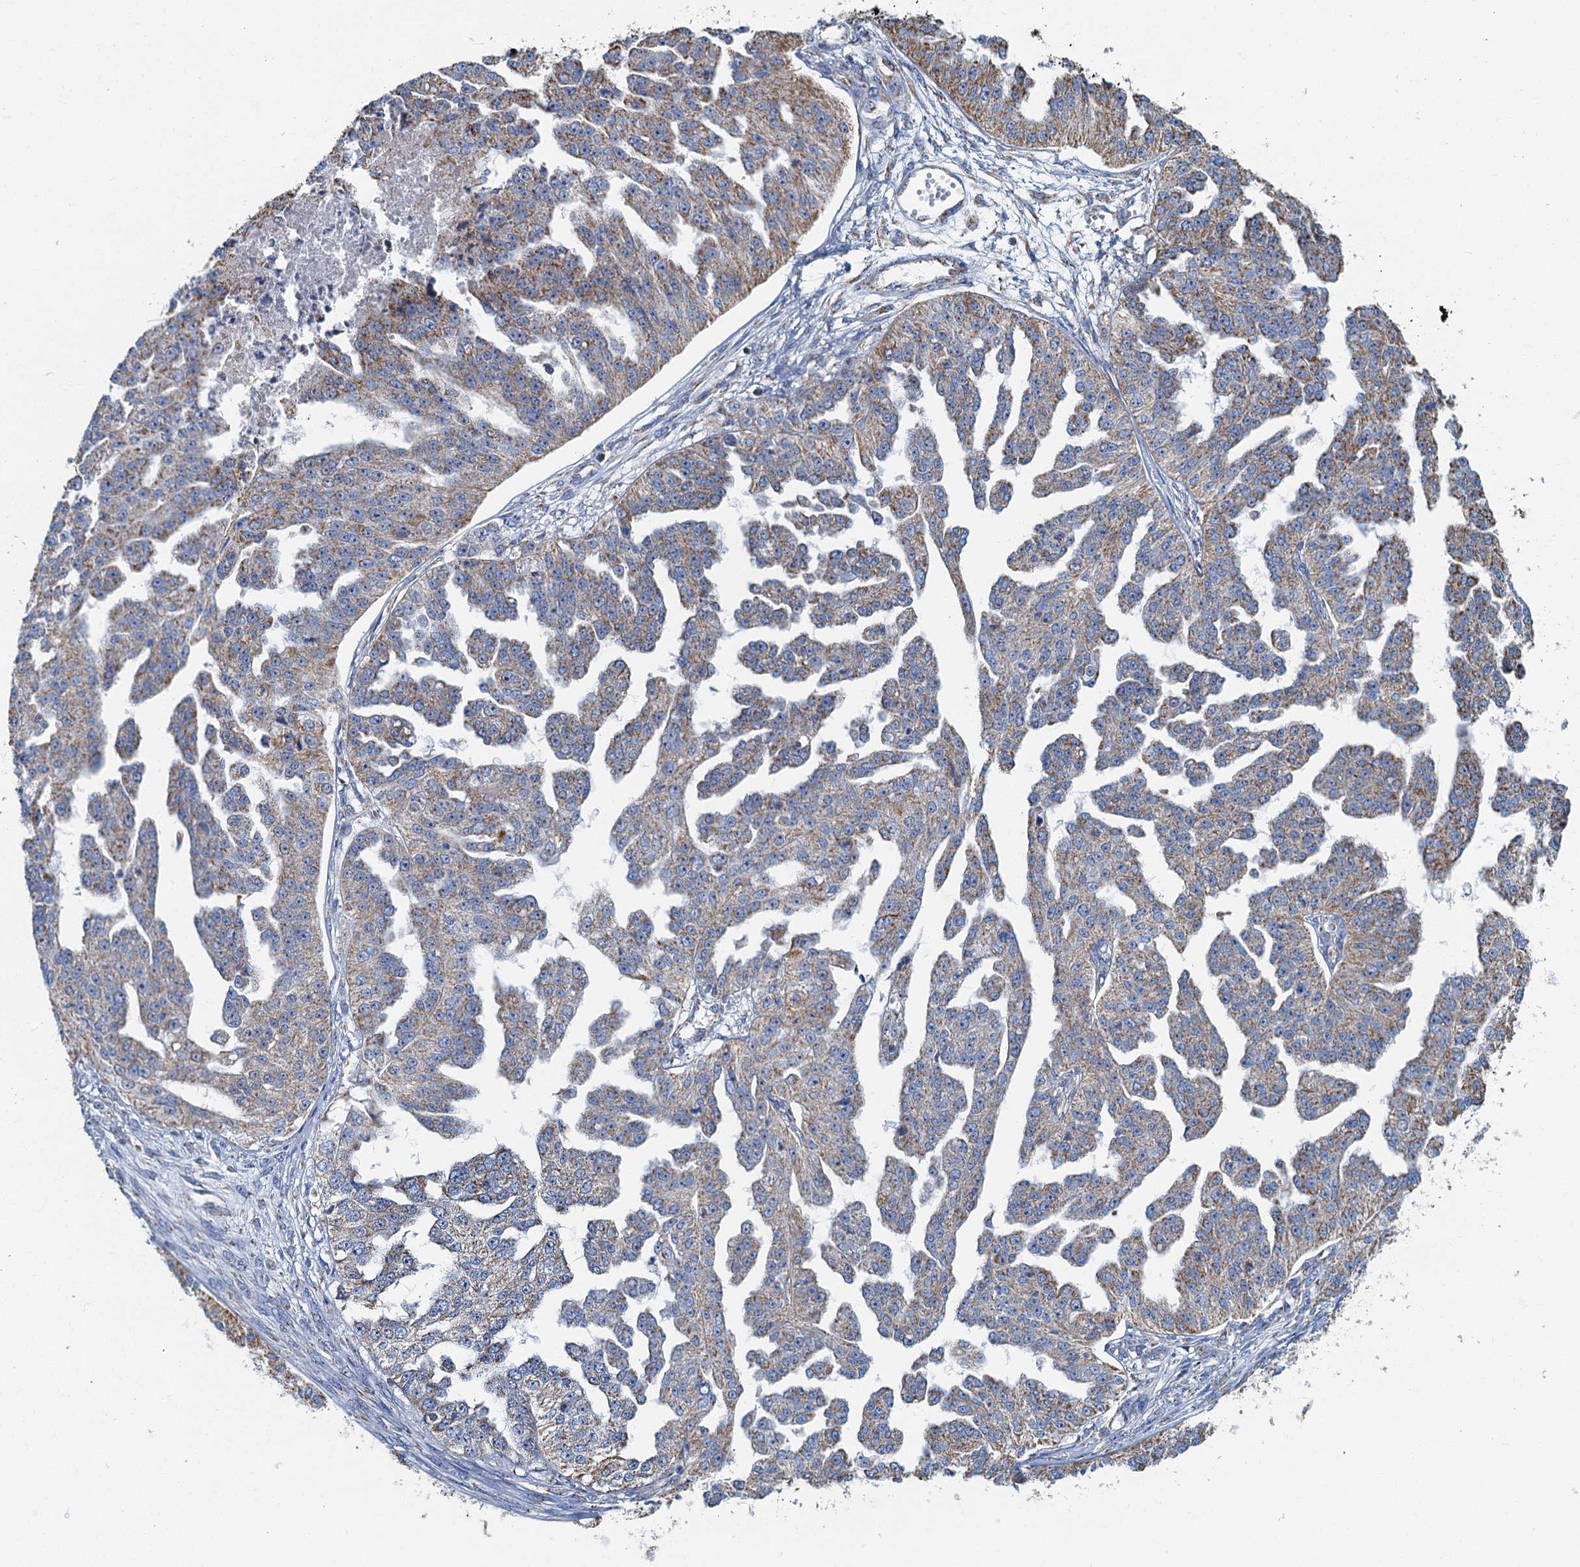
{"staining": {"intensity": "moderate", "quantity": "25%-75%", "location": "cytoplasmic/membranous"}, "tissue": "ovarian cancer", "cell_type": "Tumor cells", "image_type": "cancer", "snomed": [{"axis": "morphology", "description": "Cystadenocarcinoma, serous, NOS"}, {"axis": "topography", "description": "Ovary"}], "caption": "The histopathology image reveals immunohistochemical staining of ovarian cancer. There is moderate cytoplasmic/membranous staining is appreciated in about 25%-75% of tumor cells. (Stains: DAB in brown, nuclei in blue, Microscopy: brightfield microscopy at high magnification).", "gene": "RAD9B", "patient": {"sex": "female", "age": 58}}